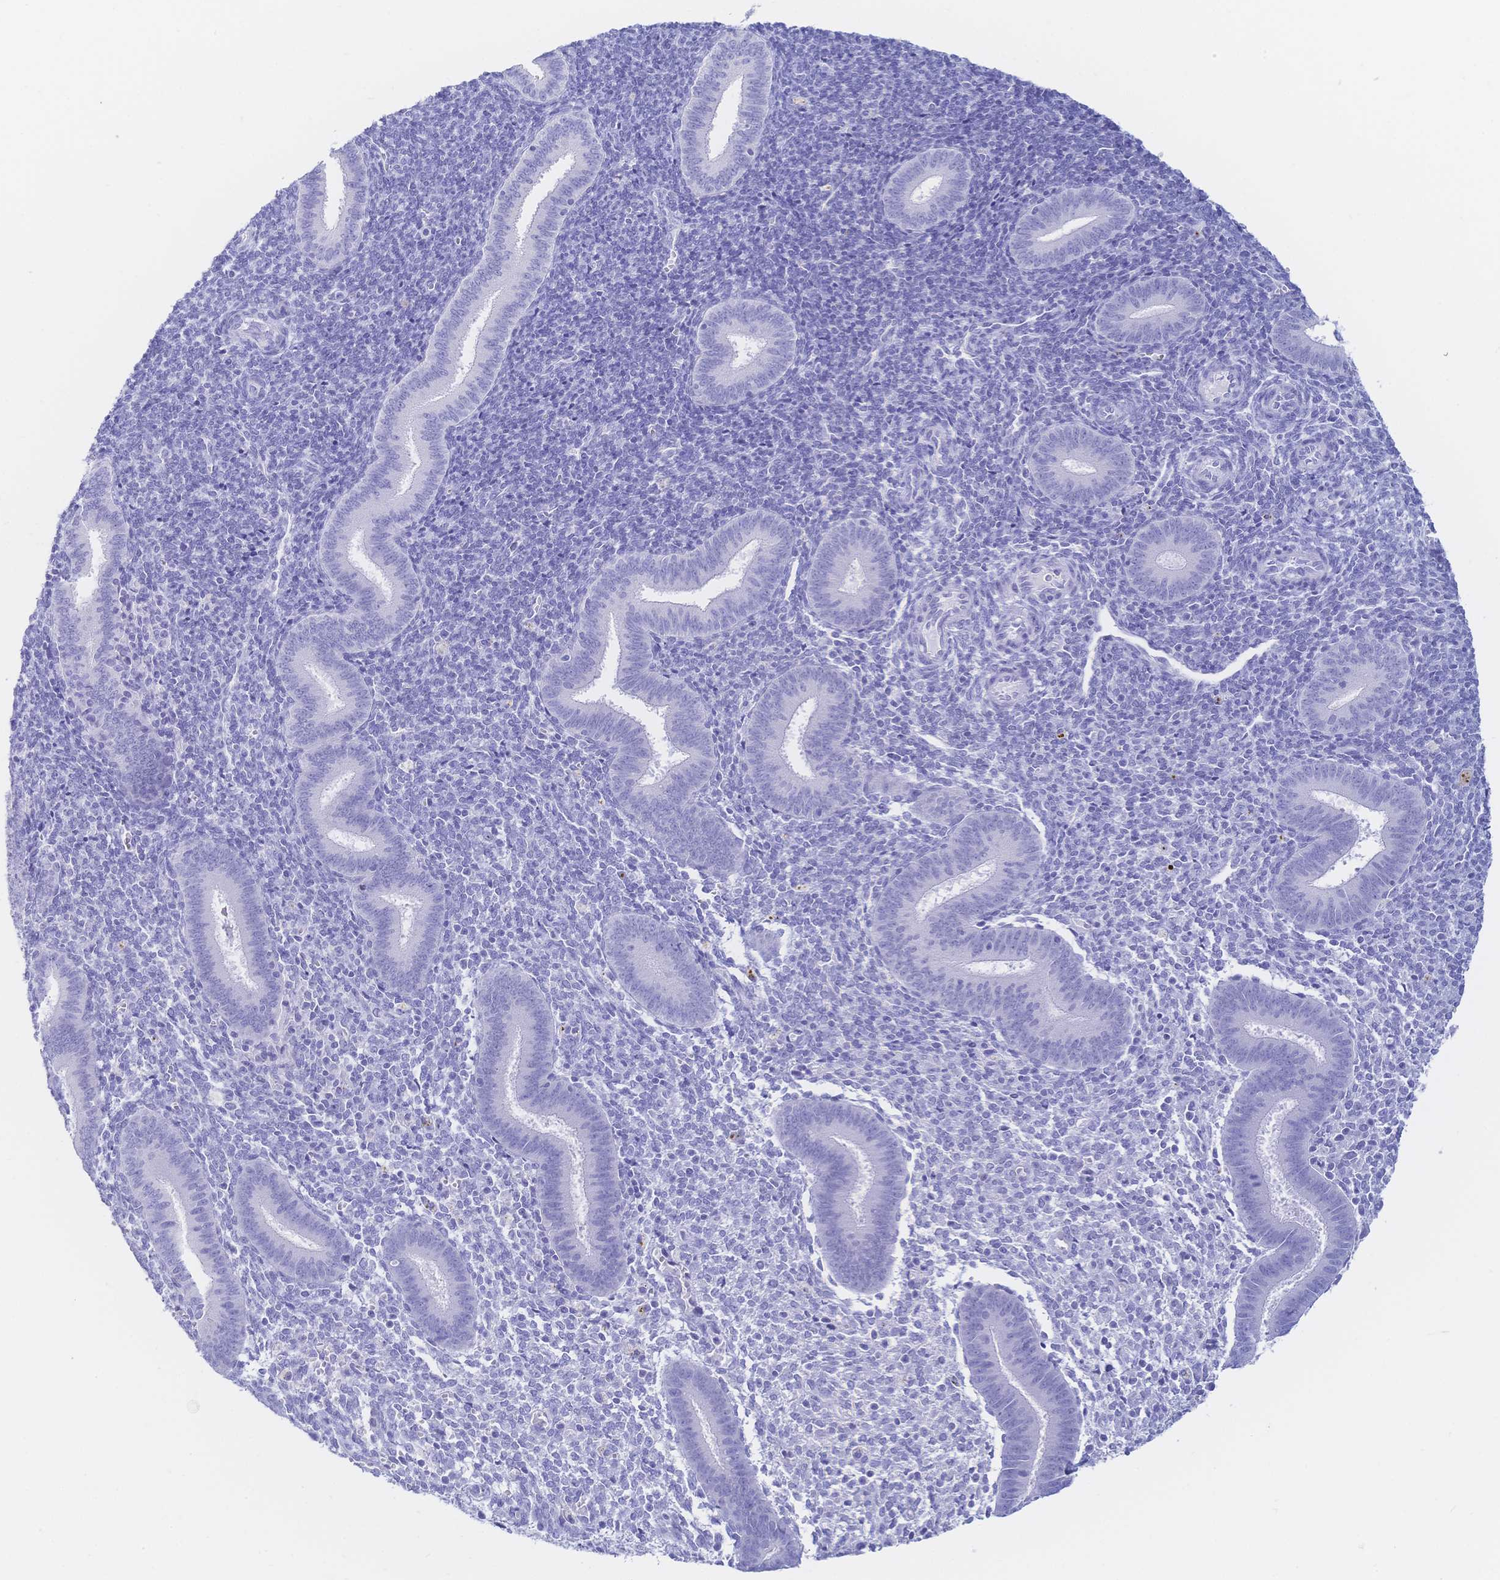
{"staining": {"intensity": "negative", "quantity": "none", "location": "none"}, "tissue": "endometrium", "cell_type": "Cells in endometrial stroma", "image_type": "normal", "snomed": [{"axis": "morphology", "description": "Normal tissue, NOS"}, {"axis": "topography", "description": "Endometrium"}], "caption": "A photomicrograph of endometrium stained for a protein demonstrates no brown staining in cells in endometrial stroma. (Stains: DAB (3,3'-diaminobenzidine) IHC with hematoxylin counter stain, Microscopy: brightfield microscopy at high magnification).", "gene": "MEP1B", "patient": {"sex": "female", "age": 25}}